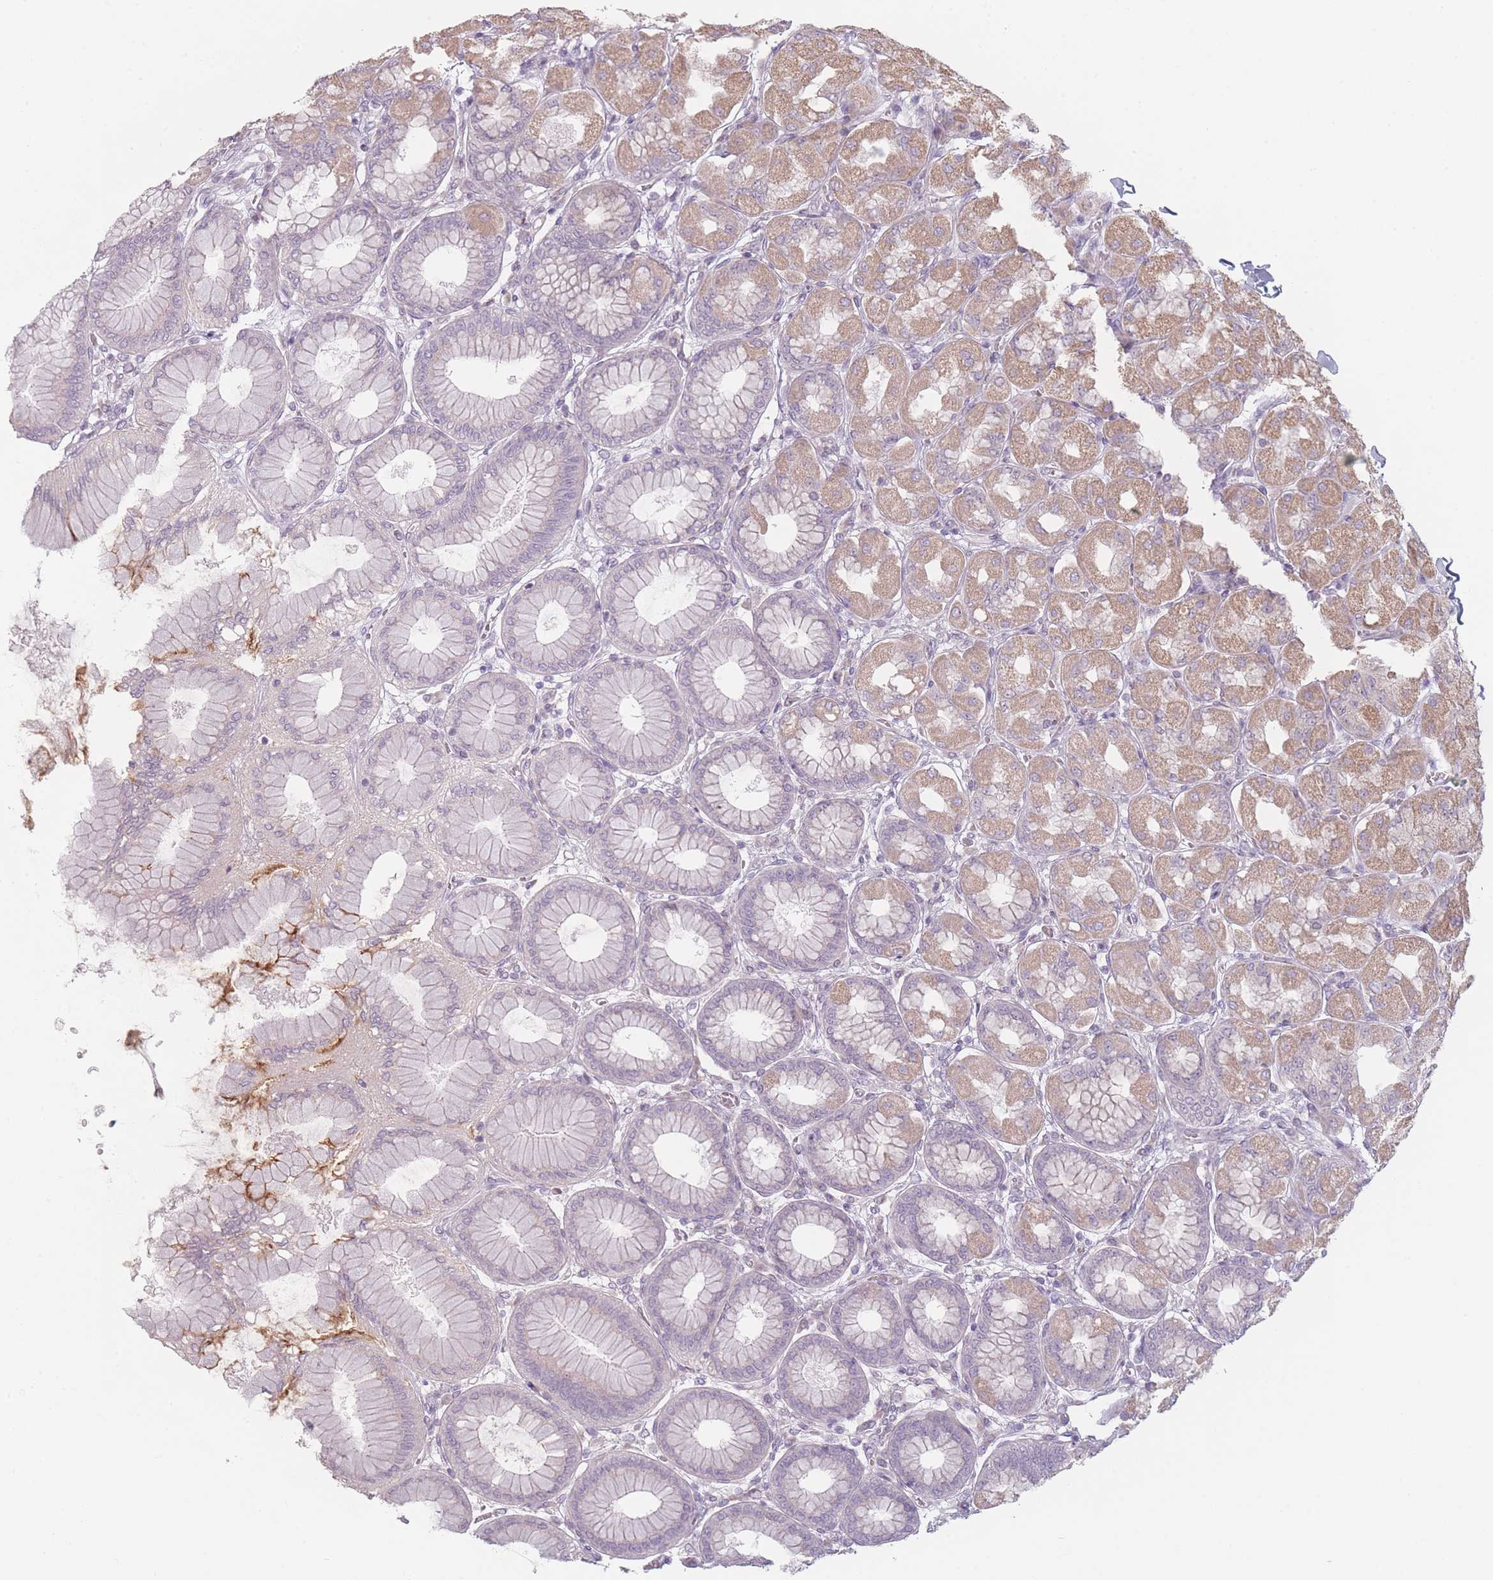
{"staining": {"intensity": "moderate", "quantity": "25%-75%", "location": "cytoplasmic/membranous"}, "tissue": "stomach", "cell_type": "Glandular cells", "image_type": "normal", "snomed": [{"axis": "morphology", "description": "Normal tissue, NOS"}, {"axis": "topography", "description": "Stomach, upper"}], "caption": "DAB immunohistochemical staining of unremarkable human stomach reveals moderate cytoplasmic/membranous protein staining in approximately 25%-75% of glandular cells. (IHC, brightfield microscopy, high magnification).", "gene": "RASL10B", "patient": {"sex": "female", "age": 56}}